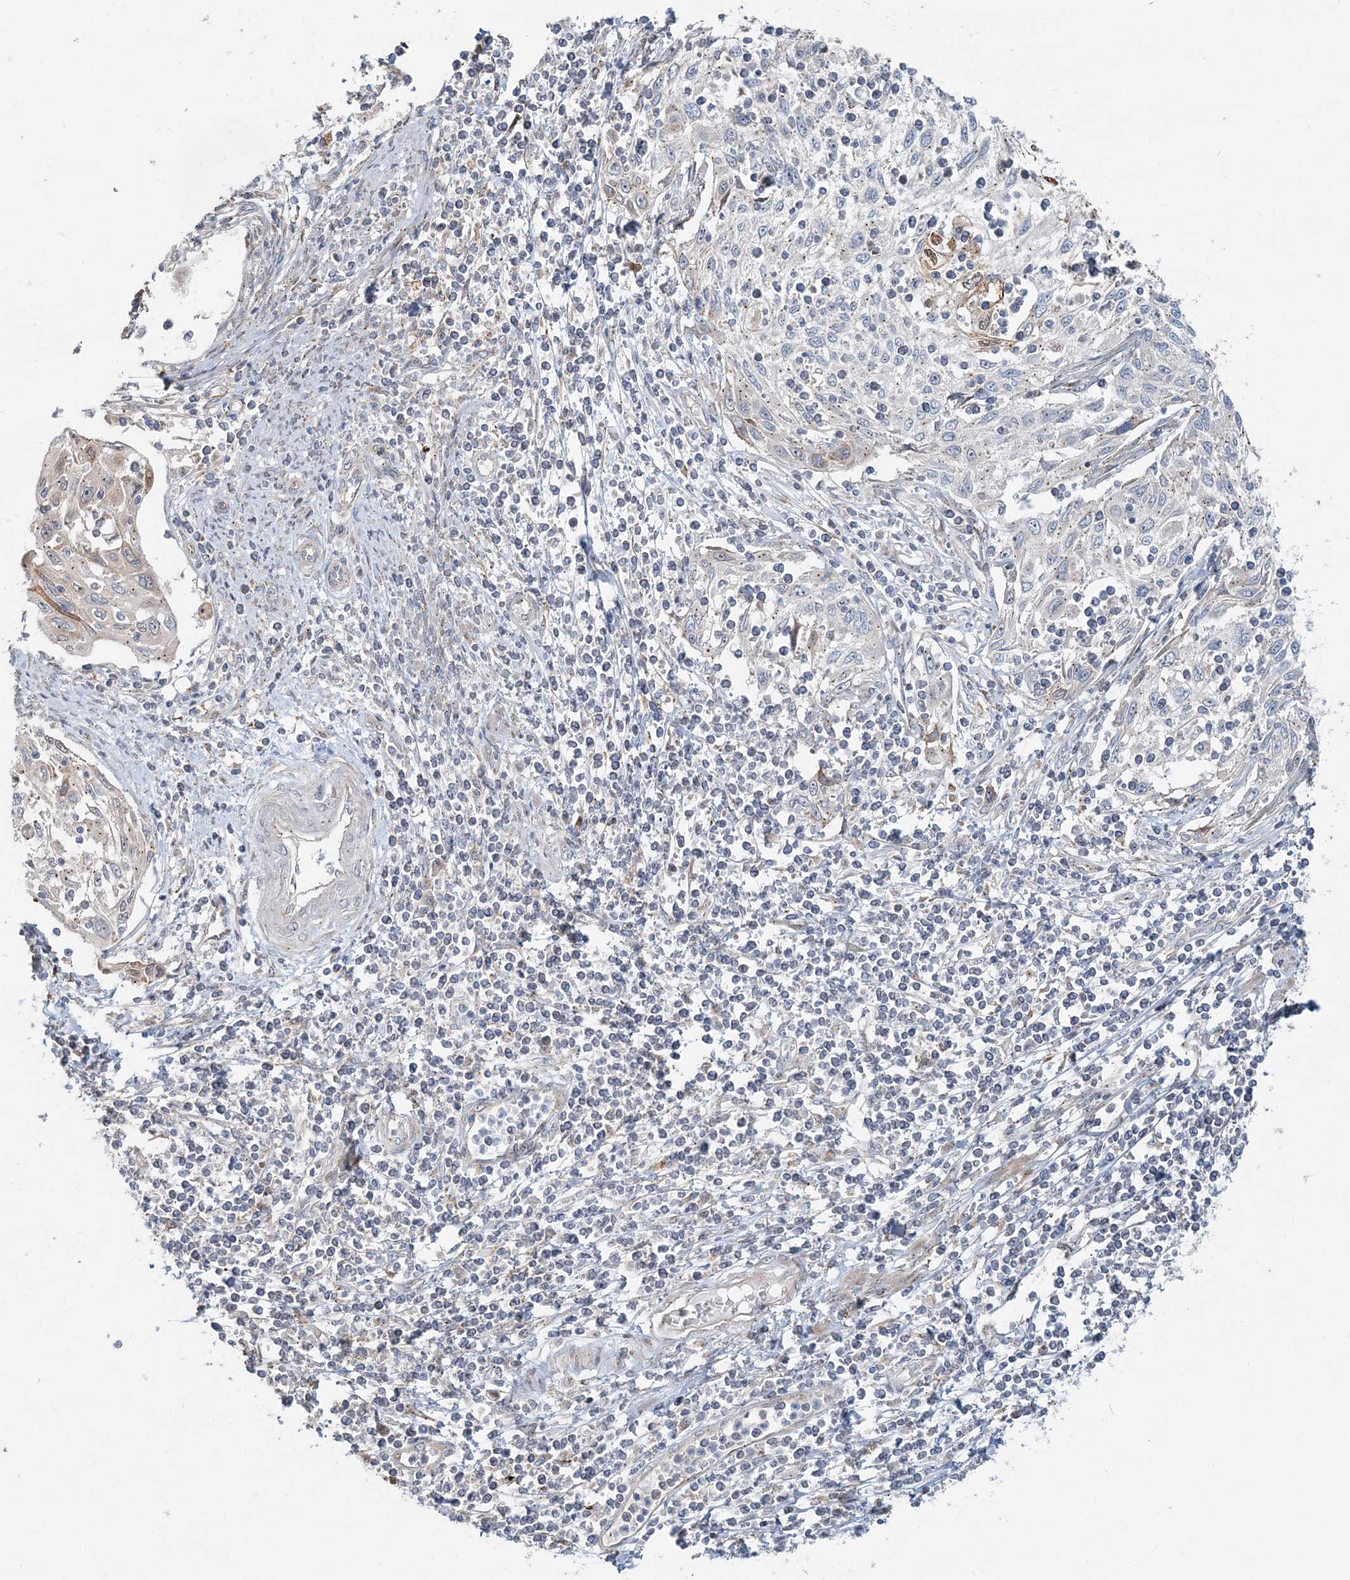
{"staining": {"intensity": "negative", "quantity": "none", "location": "none"}, "tissue": "cervical cancer", "cell_type": "Tumor cells", "image_type": "cancer", "snomed": [{"axis": "morphology", "description": "Squamous cell carcinoma, NOS"}, {"axis": "topography", "description": "Cervix"}], "caption": "Tumor cells show no significant expression in cervical squamous cell carcinoma.", "gene": "CXXC5", "patient": {"sex": "female", "age": 70}}